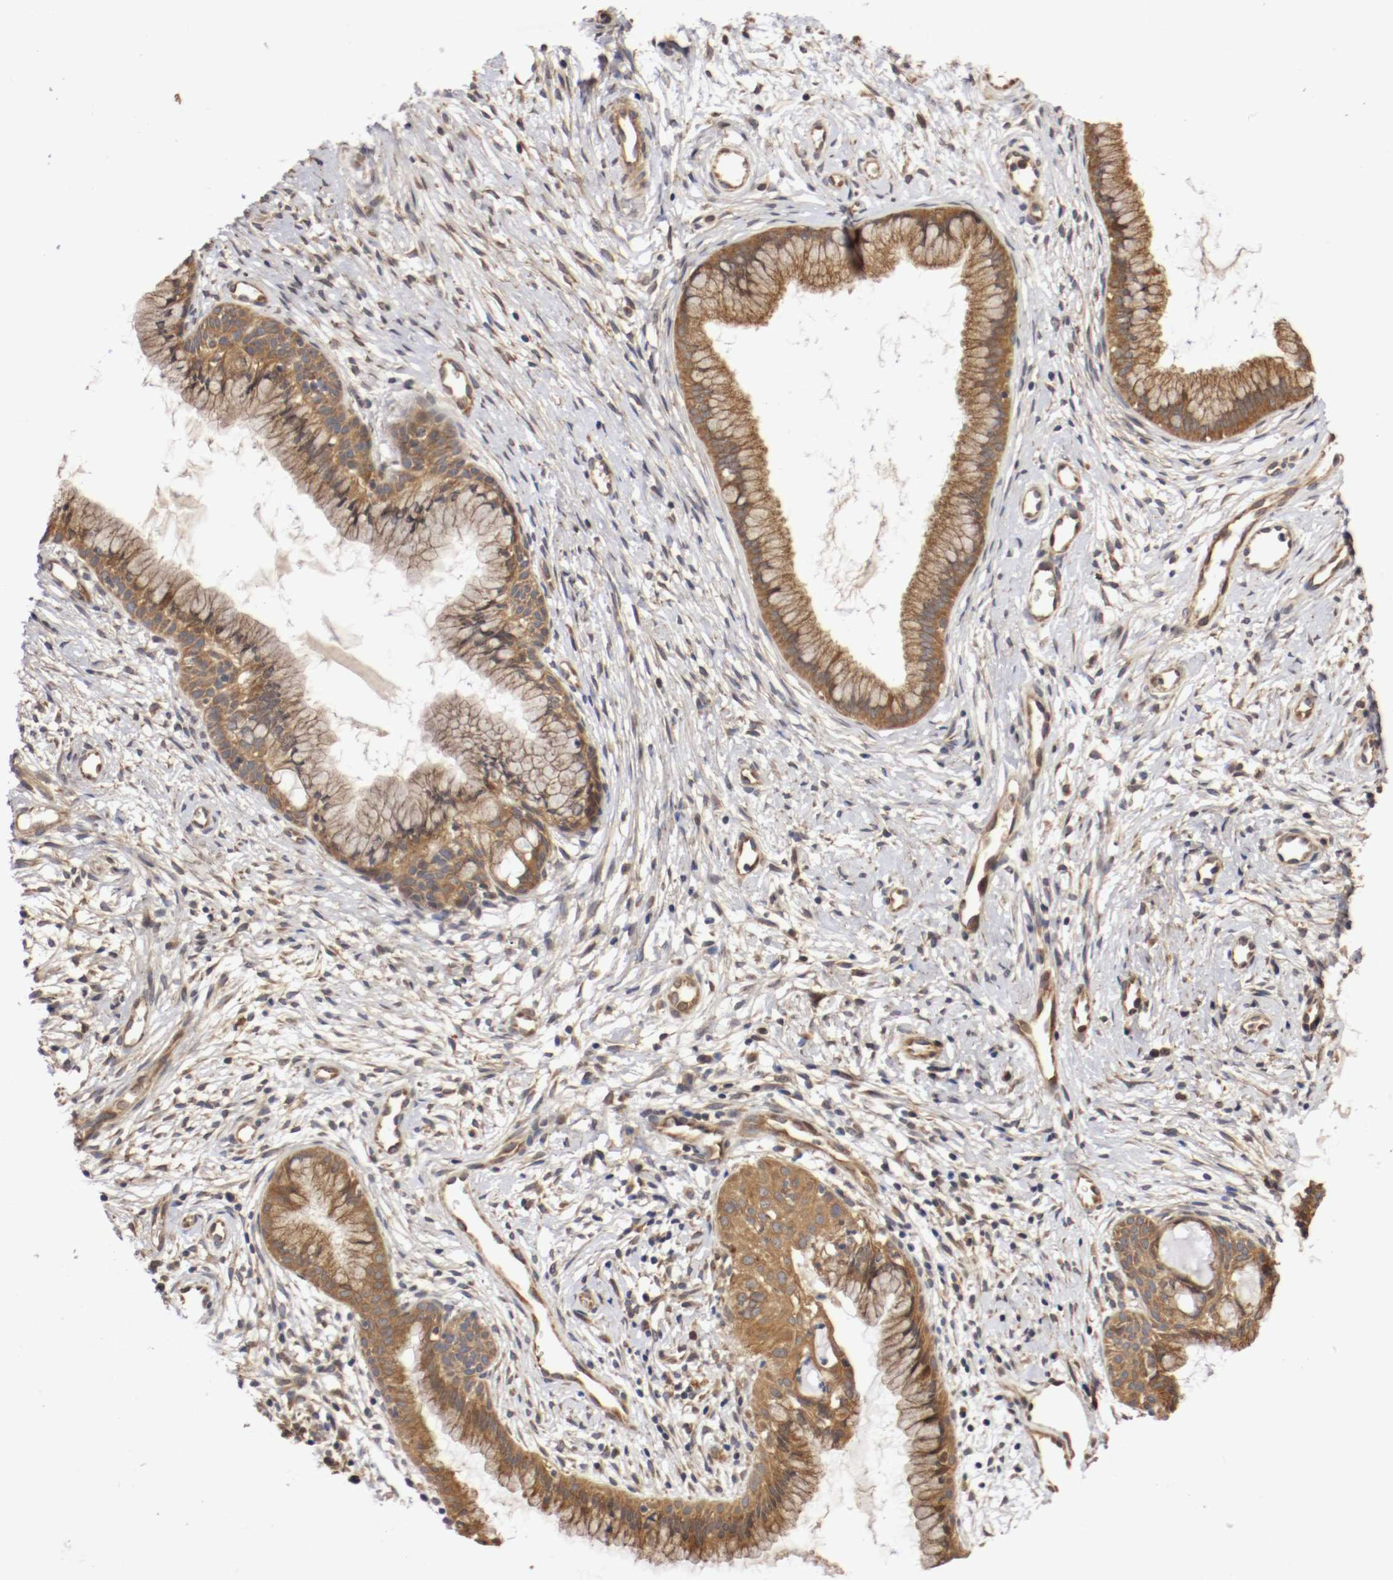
{"staining": {"intensity": "strong", "quantity": ">75%", "location": "cytoplasmic/membranous"}, "tissue": "cervix", "cell_type": "Glandular cells", "image_type": "normal", "snomed": [{"axis": "morphology", "description": "Normal tissue, NOS"}, {"axis": "topography", "description": "Cervix"}], "caption": "Unremarkable cervix shows strong cytoplasmic/membranous expression in about >75% of glandular cells, visualized by immunohistochemistry.", "gene": "VEZT", "patient": {"sex": "female", "age": 39}}